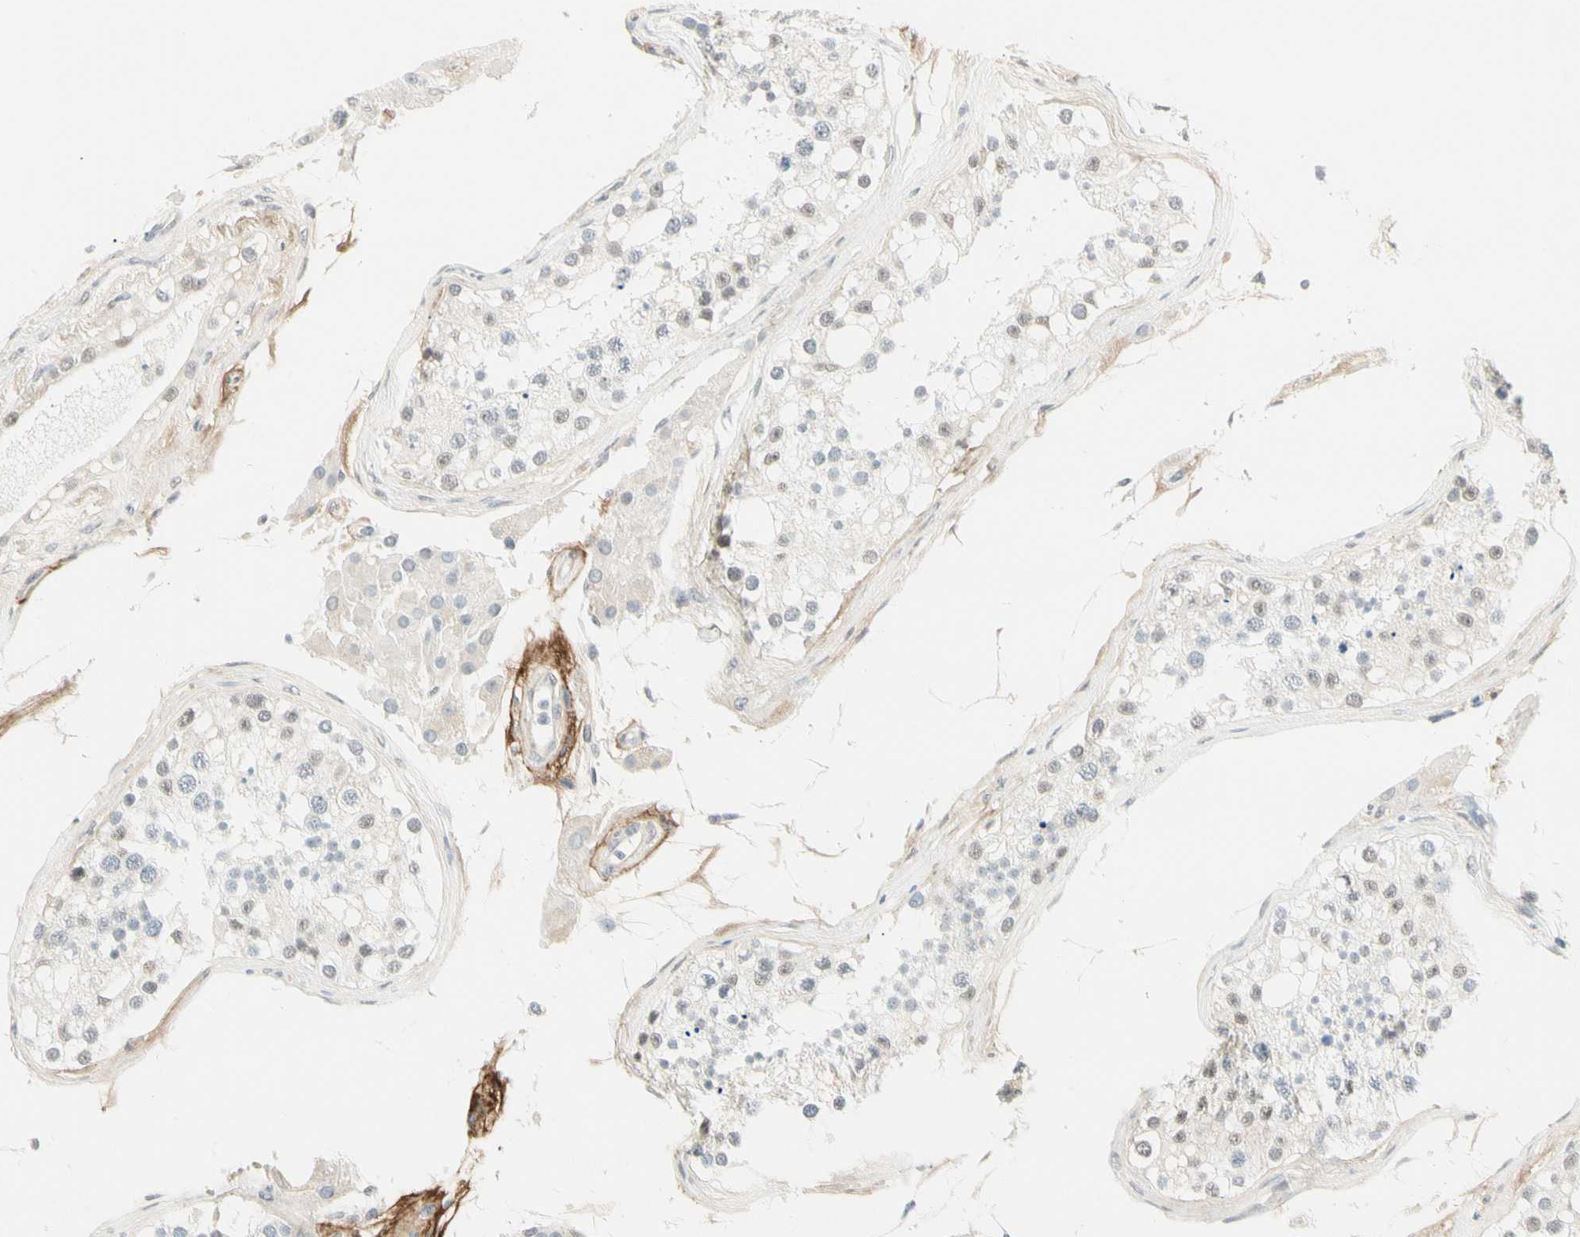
{"staining": {"intensity": "weak", "quantity": "<25%", "location": "nuclear"}, "tissue": "testis", "cell_type": "Cells in seminiferous ducts", "image_type": "normal", "snomed": [{"axis": "morphology", "description": "Normal tissue, NOS"}, {"axis": "topography", "description": "Testis"}], "caption": "Immunohistochemistry image of benign testis: human testis stained with DAB displays no significant protein staining in cells in seminiferous ducts.", "gene": "ASPN", "patient": {"sex": "male", "age": 68}}